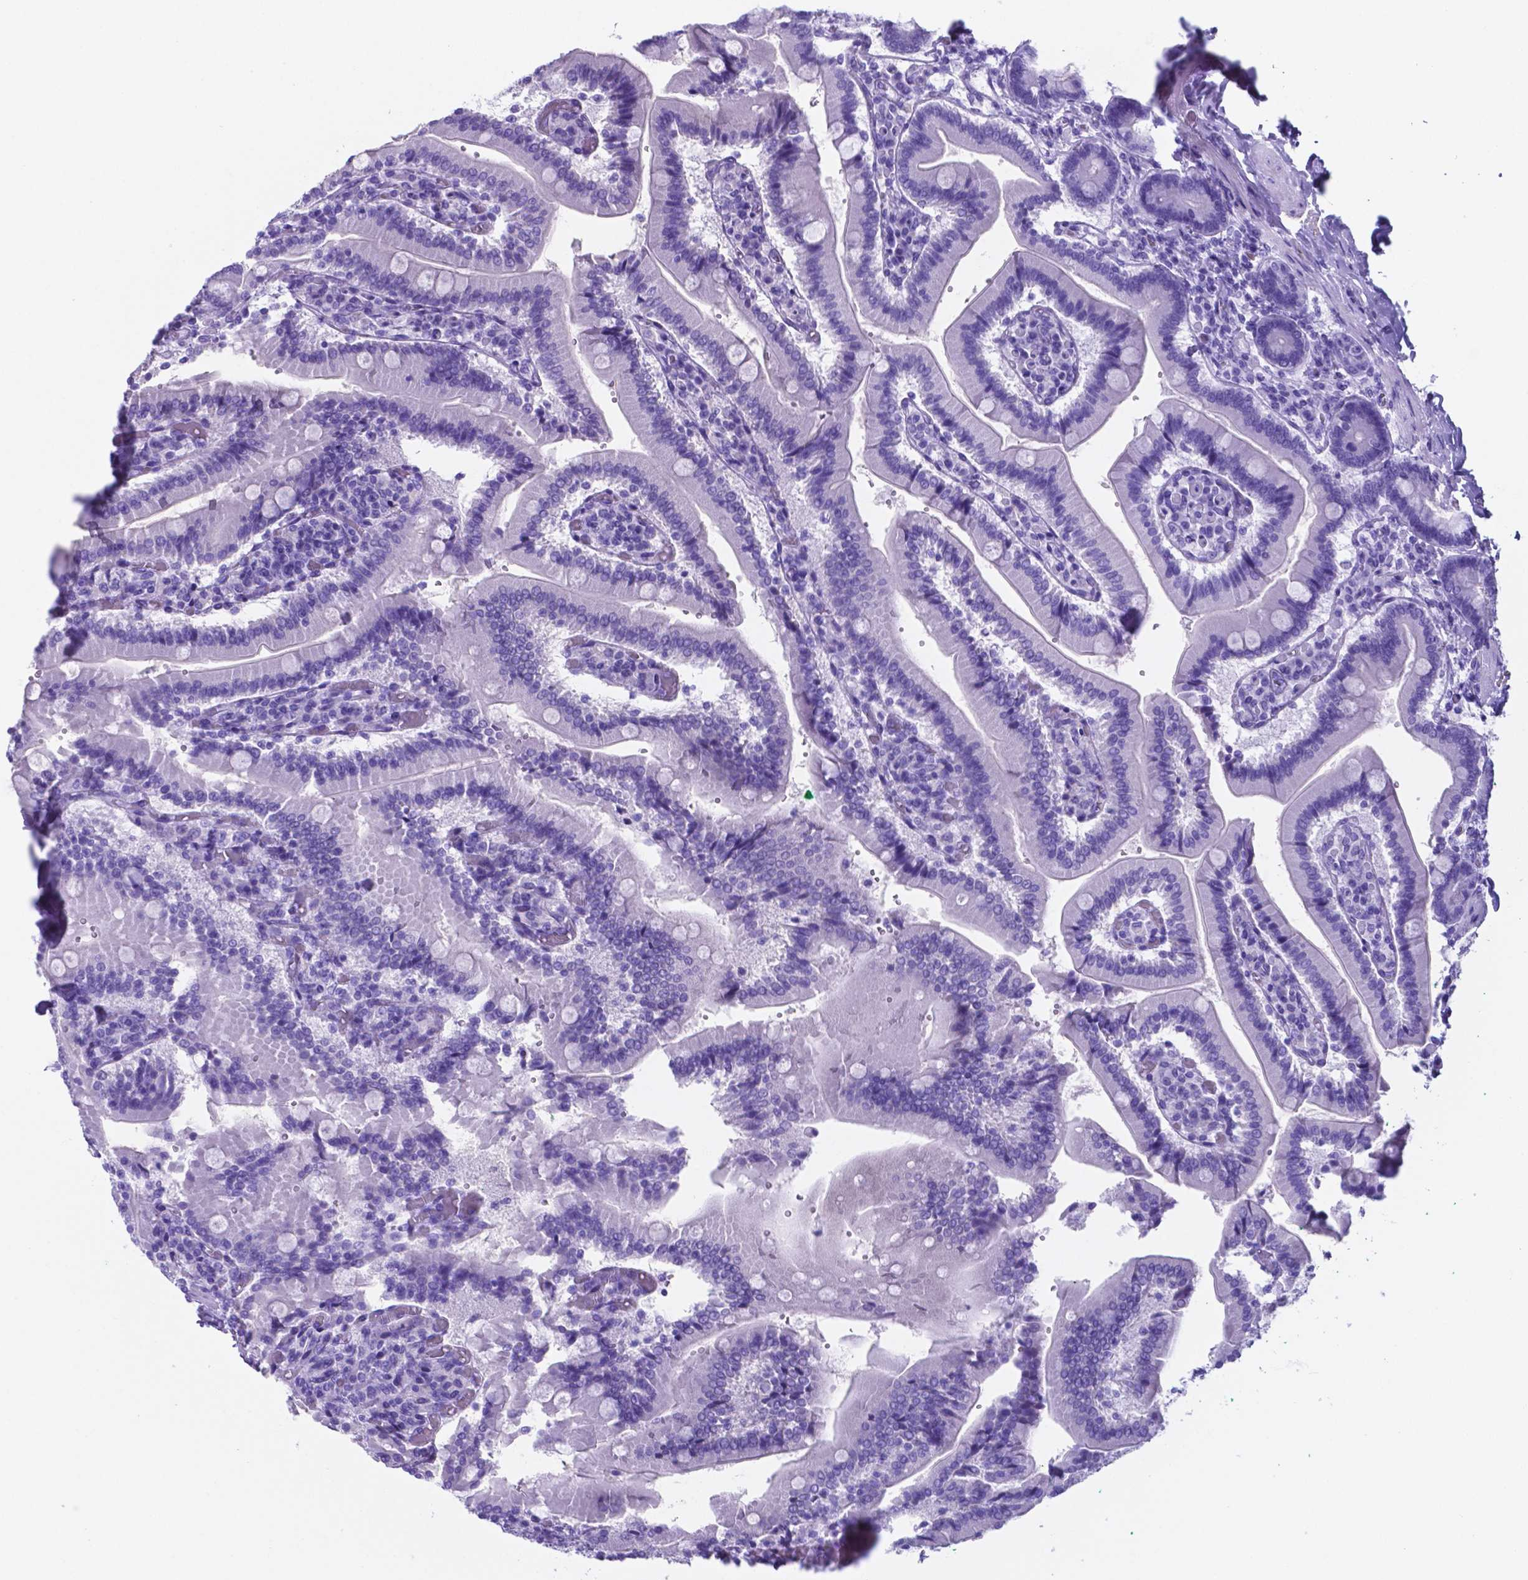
{"staining": {"intensity": "negative", "quantity": "none", "location": "none"}, "tissue": "duodenum", "cell_type": "Glandular cells", "image_type": "normal", "snomed": [{"axis": "morphology", "description": "Normal tissue, NOS"}, {"axis": "topography", "description": "Duodenum"}], "caption": "Protein analysis of benign duodenum exhibits no significant positivity in glandular cells. (DAB immunohistochemistry with hematoxylin counter stain).", "gene": "DNAAF8", "patient": {"sex": "female", "age": 62}}